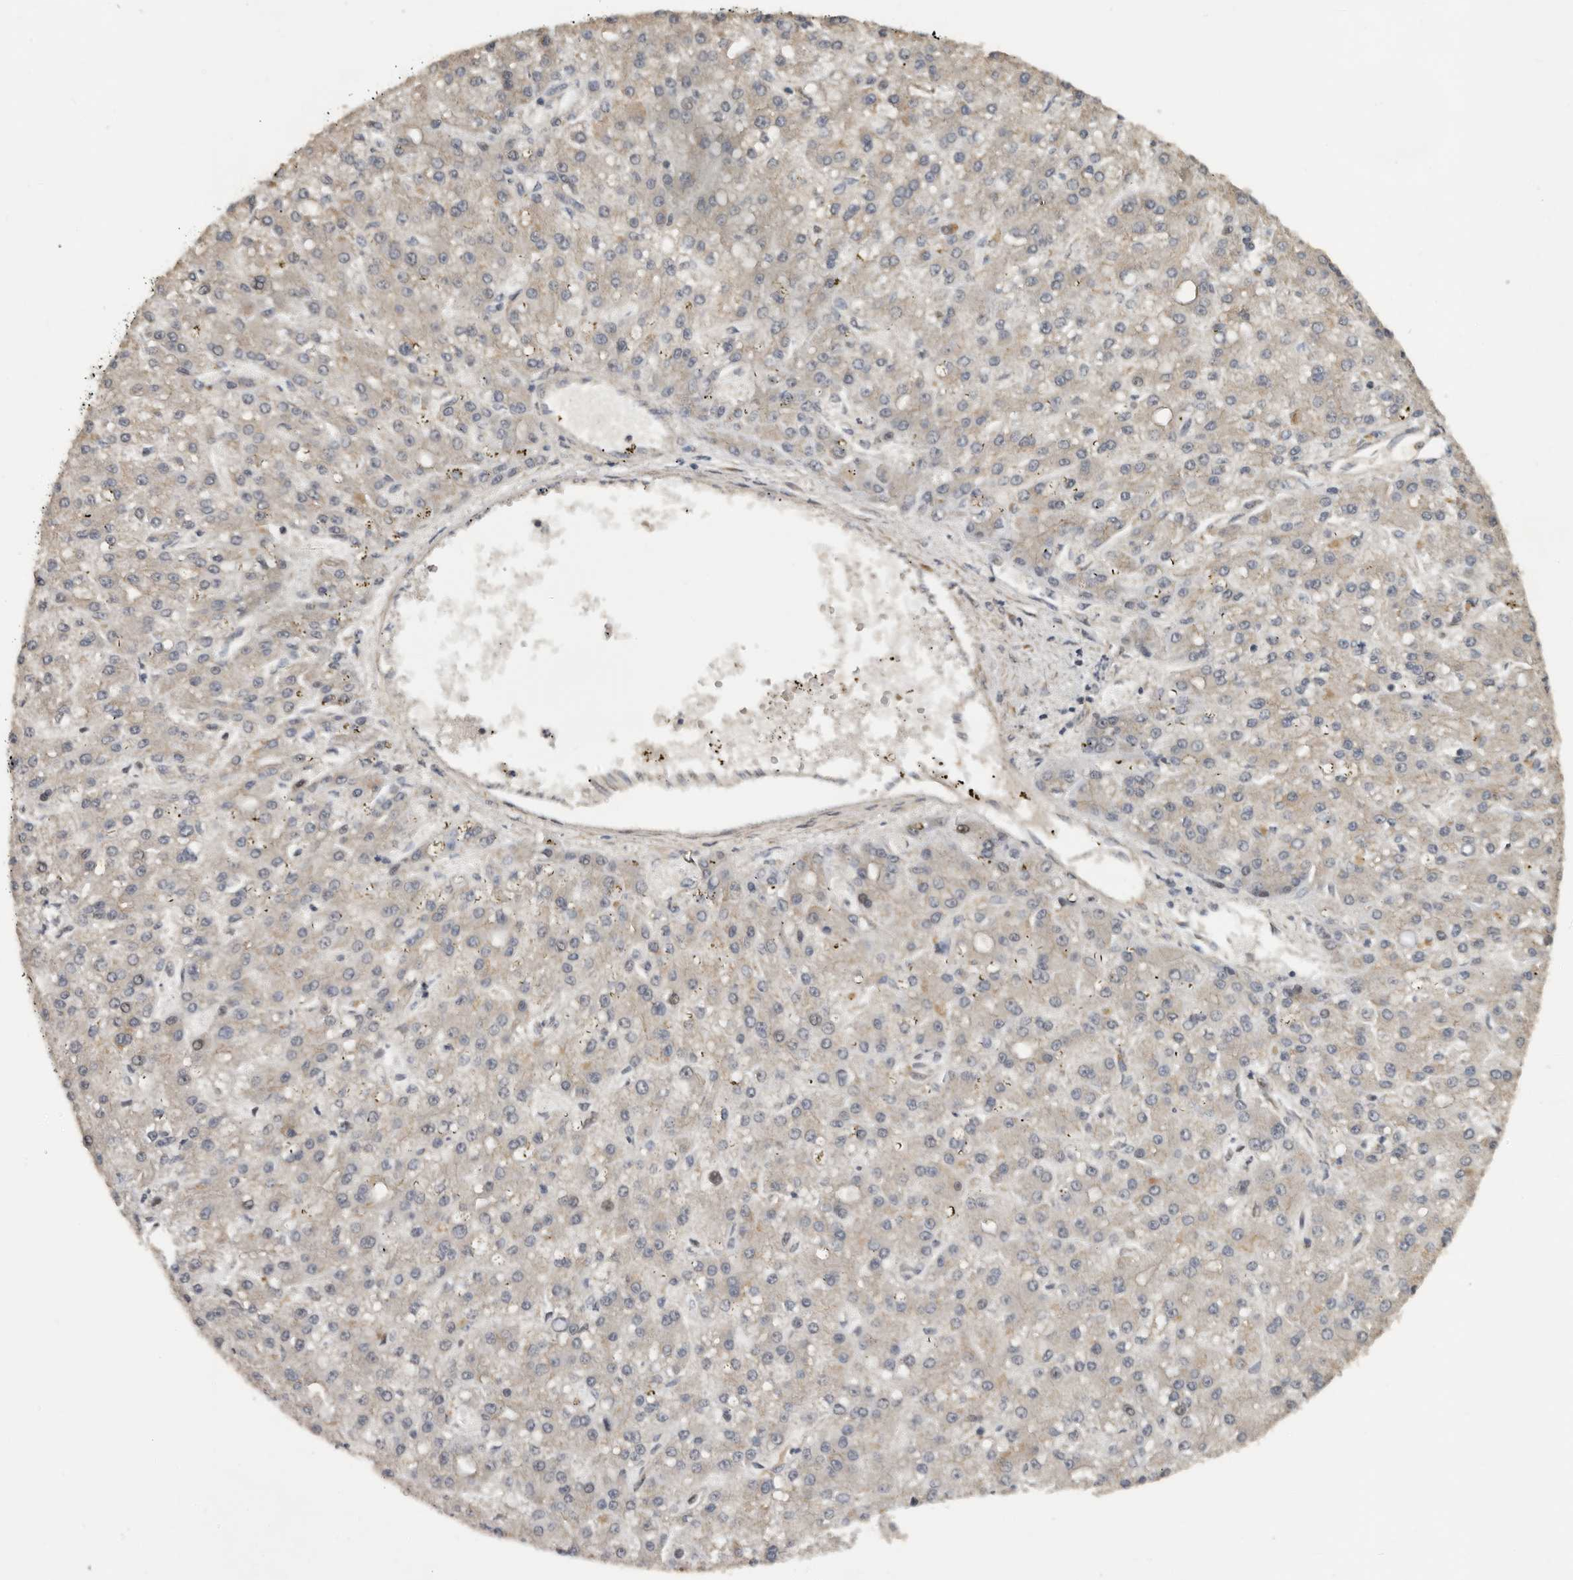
{"staining": {"intensity": "negative", "quantity": "none", "location": "none"}, "tissue": "liver cancer", "cell_type": "Tumor cells", "image_type": "cancer", "snomed": [{"axis": "morphology", "description": "Carcinoma, Hepatocellular, NOS"}, {"axis": "topography", "description": "Liver"}], "caption": "Photomicrograph shows no significant protein expression in tumor cells of liver hepatocellular carcinoma.", "gene": "HENMT1", "patient": {"sex": "male", "age": 67}}